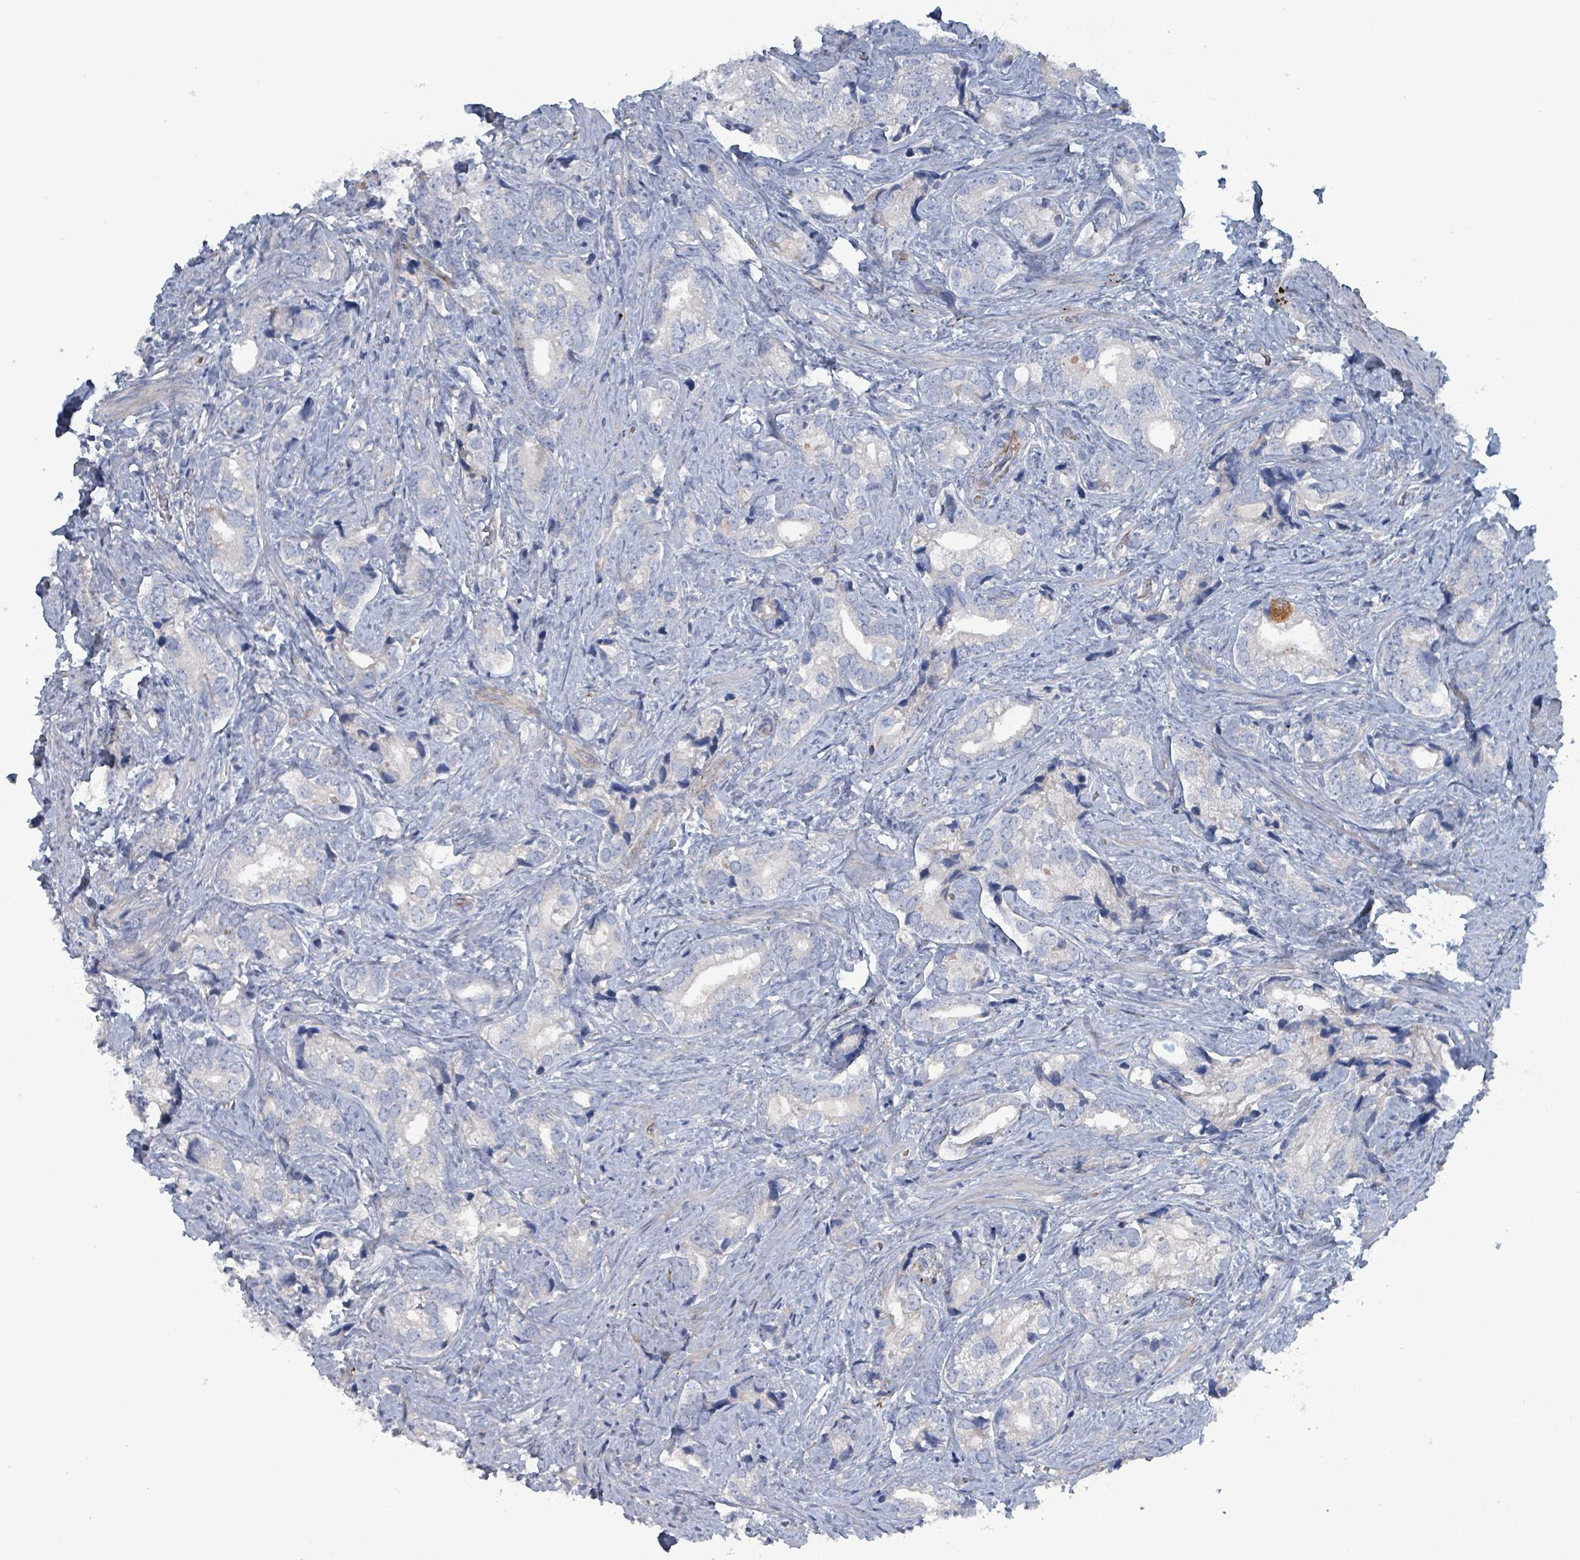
{"staining": {"intensity": "negative", "quantity": "none", "location": "none"}, "tissue": "prostate cancer", "cell_type": "Tumor cells", "image_type": "cancer", "snomed": [{"axis": "morphology", "description": "Adenocarcinoma, High grade"}, {"axis": "topography", "description": "Prostate"}], "caption": "Protein analysis of prostate cancer displays no significant expression in tumor cells.", "gene": "TAAR5", "patient": {"sex": "male", "age": 75}}